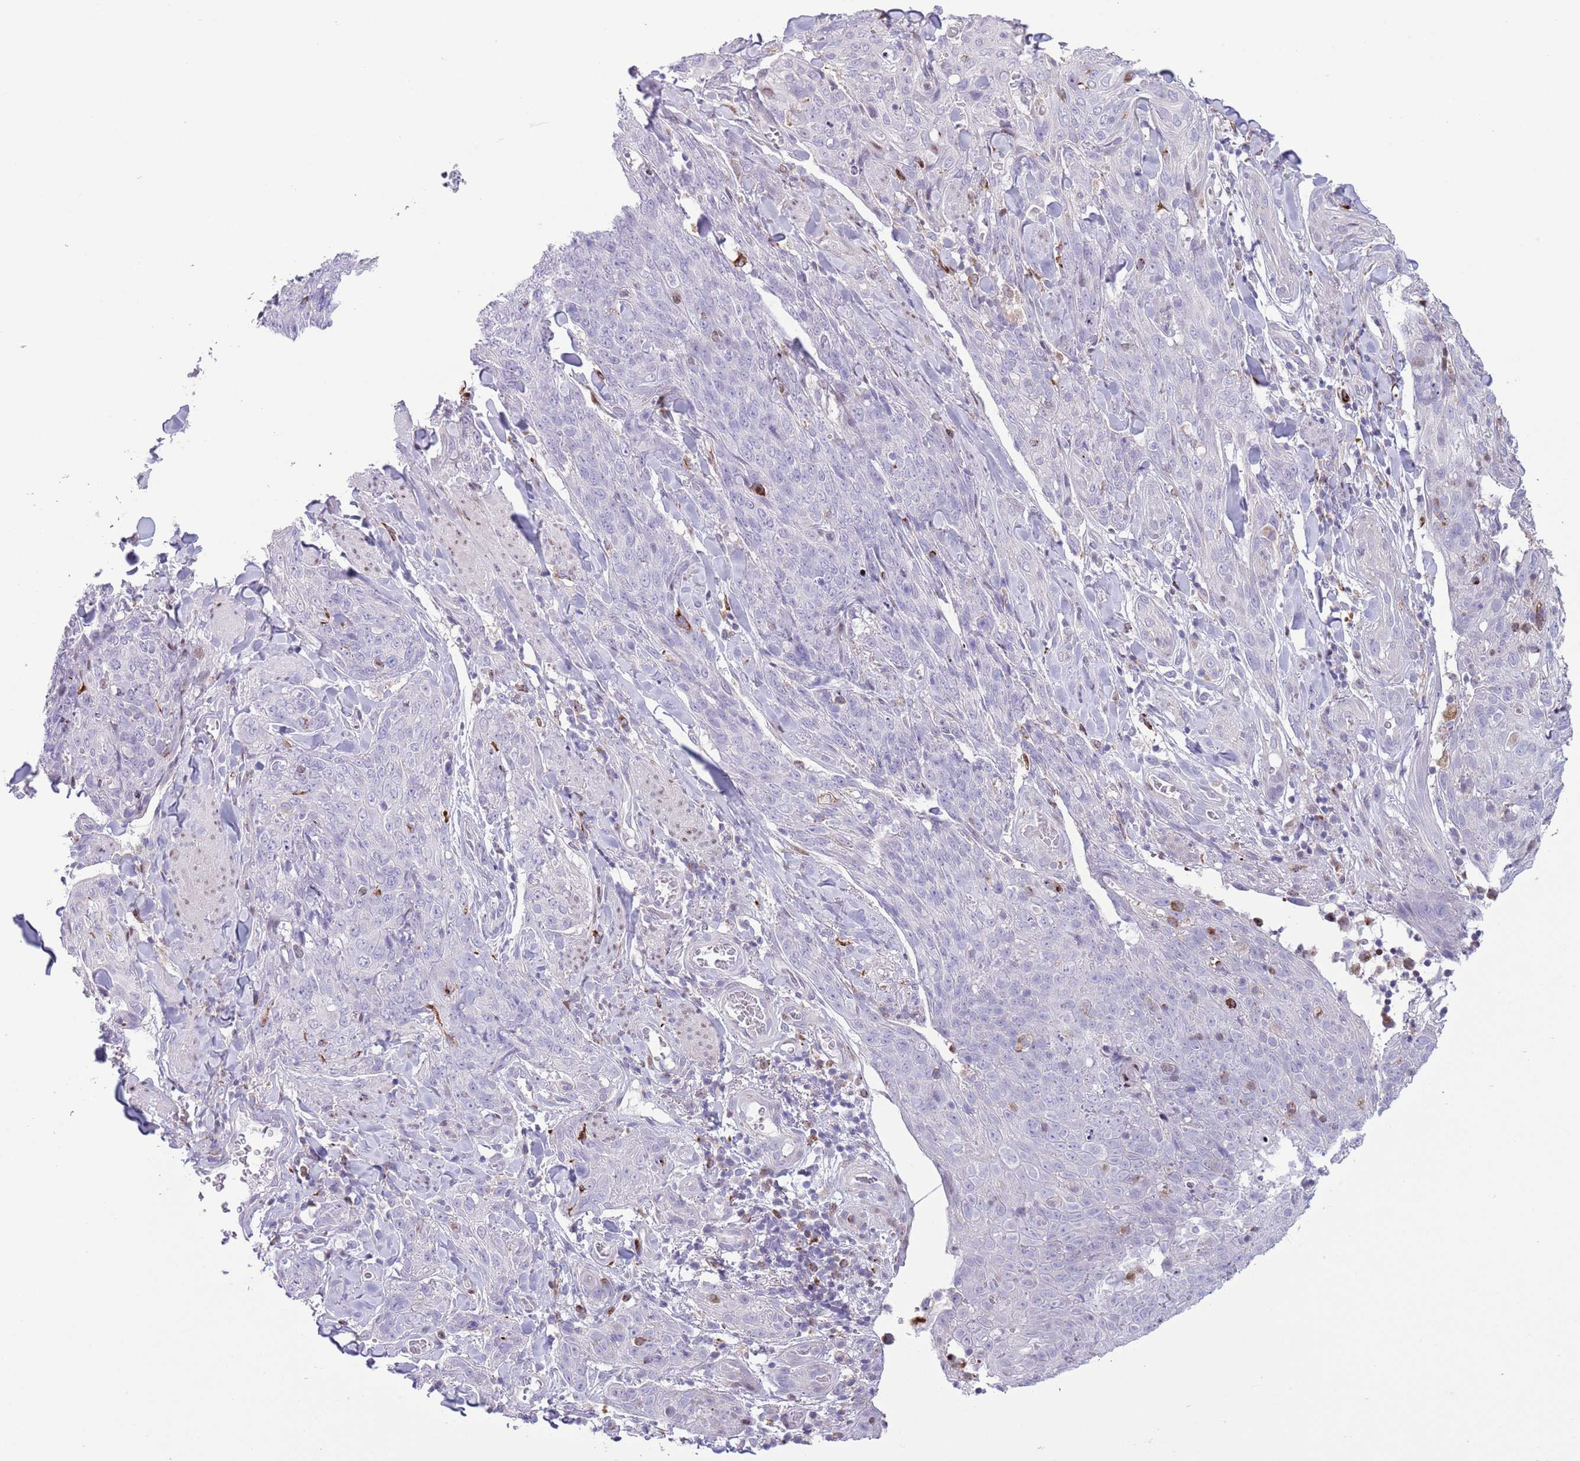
{"staining": {"intensity": "negative", "quantity": "none", "location": "none"}, "tissue": "skin cancer", "cell_type": "Tumor cells", "image_type": "cancer", "snomed": [{"axis": "morphology", "description": "Squamous cell carcinoma, NOS"}, {"axis": "topography", "description": "Skin"}, {"axis": "topography", "description": "Vulva"}], "caption": "DAB immunohistochemical staining of skin cancer (squamous cell carcinoma) reveals no significant expression in tumor cells. The staining is performed using DAB (3,3'-diaminobenzidine) brown chromogen with nuclei counter-stained in using hematoxylin.", "gene": "ANO8", "patient": {"sex": "female", "age": 85}}